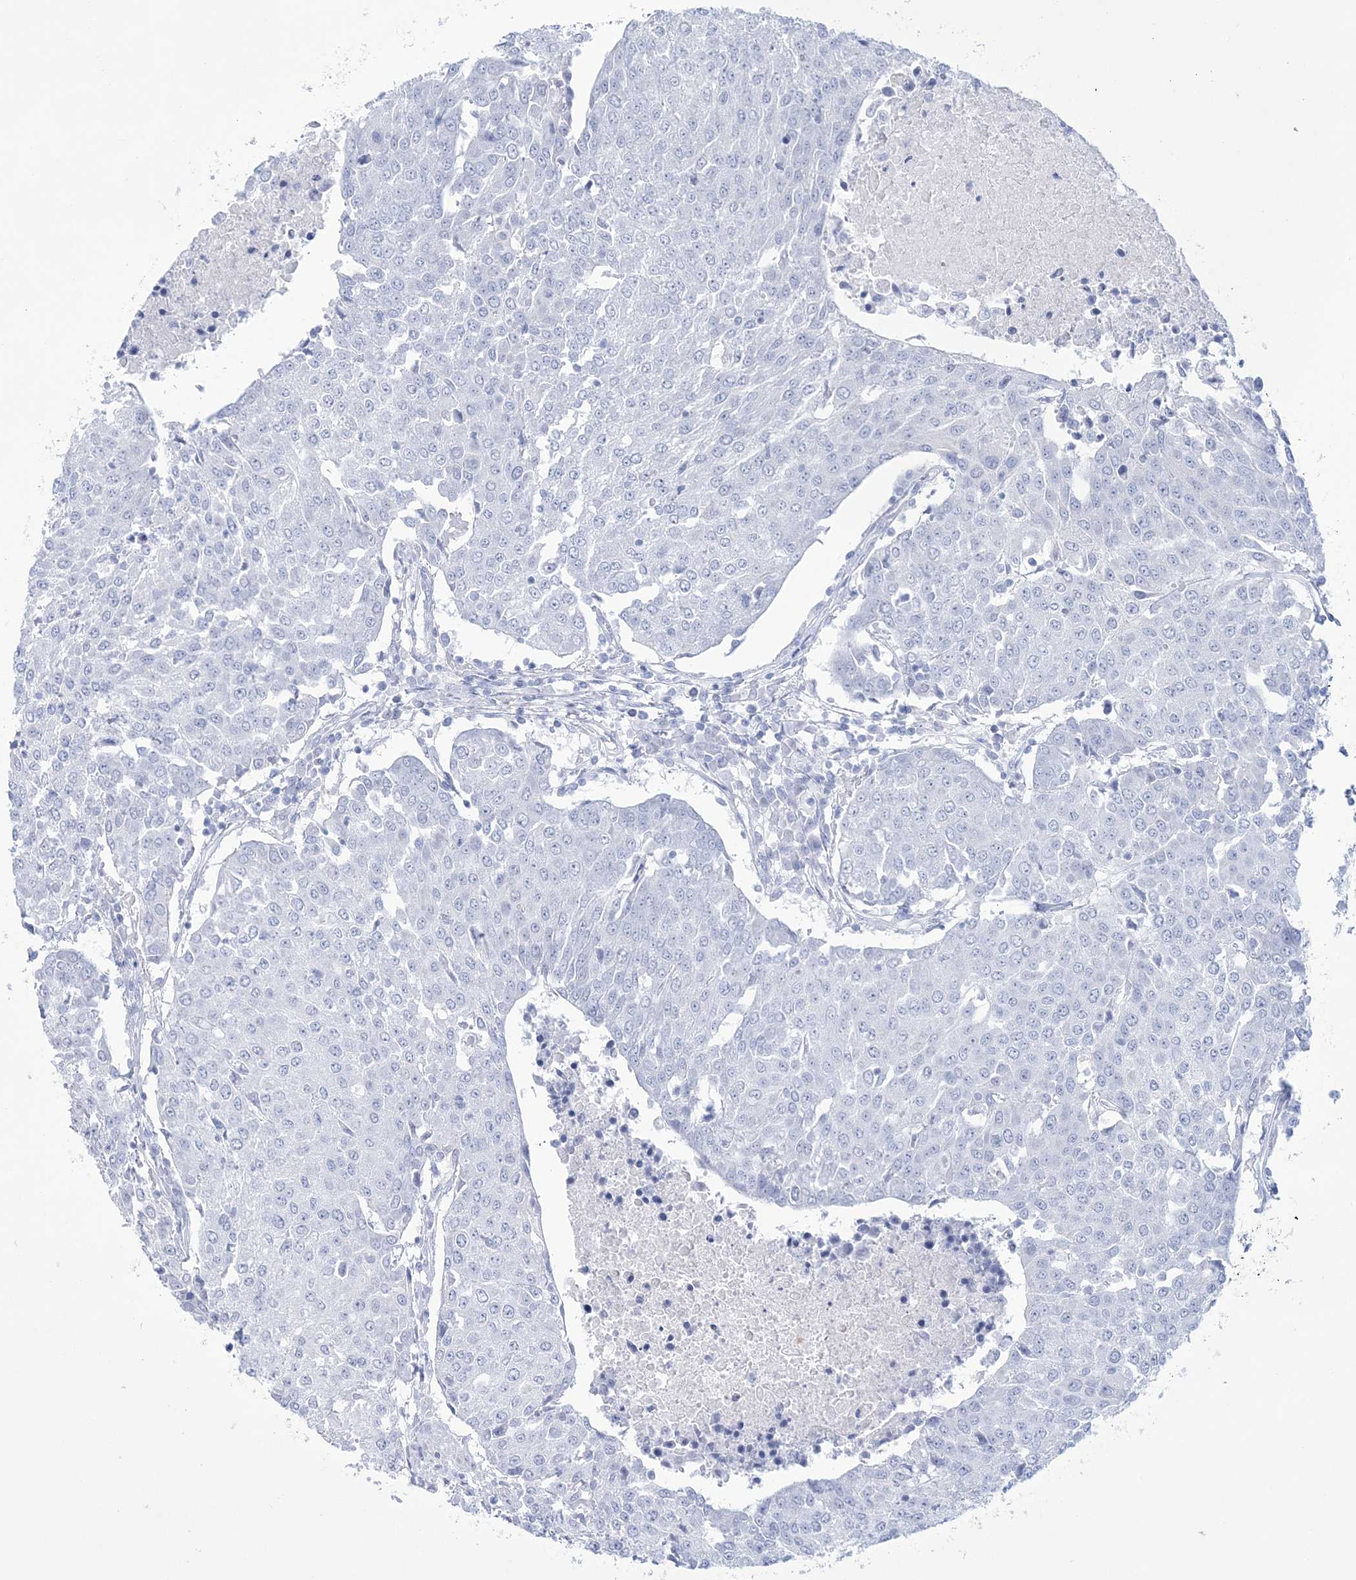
{"staining": {"intensity": "negative", "quantity": "none", "location": "none"}, "tissue": "urothelial cancer", "cell_type": "Tumor cells", "image_type": "cancer", "snomed": [{"axis": "morphology", "description": "Urothelial carcinoma, High grade"}, {"axis": "topography", "description": "Urinary bladder"}], "caption": "An image of urothelial cancer stained for a protein displays no brown staining in tumor cells.", "gene": "RBP2", "patient": {"sex": "female", "age": 85}}